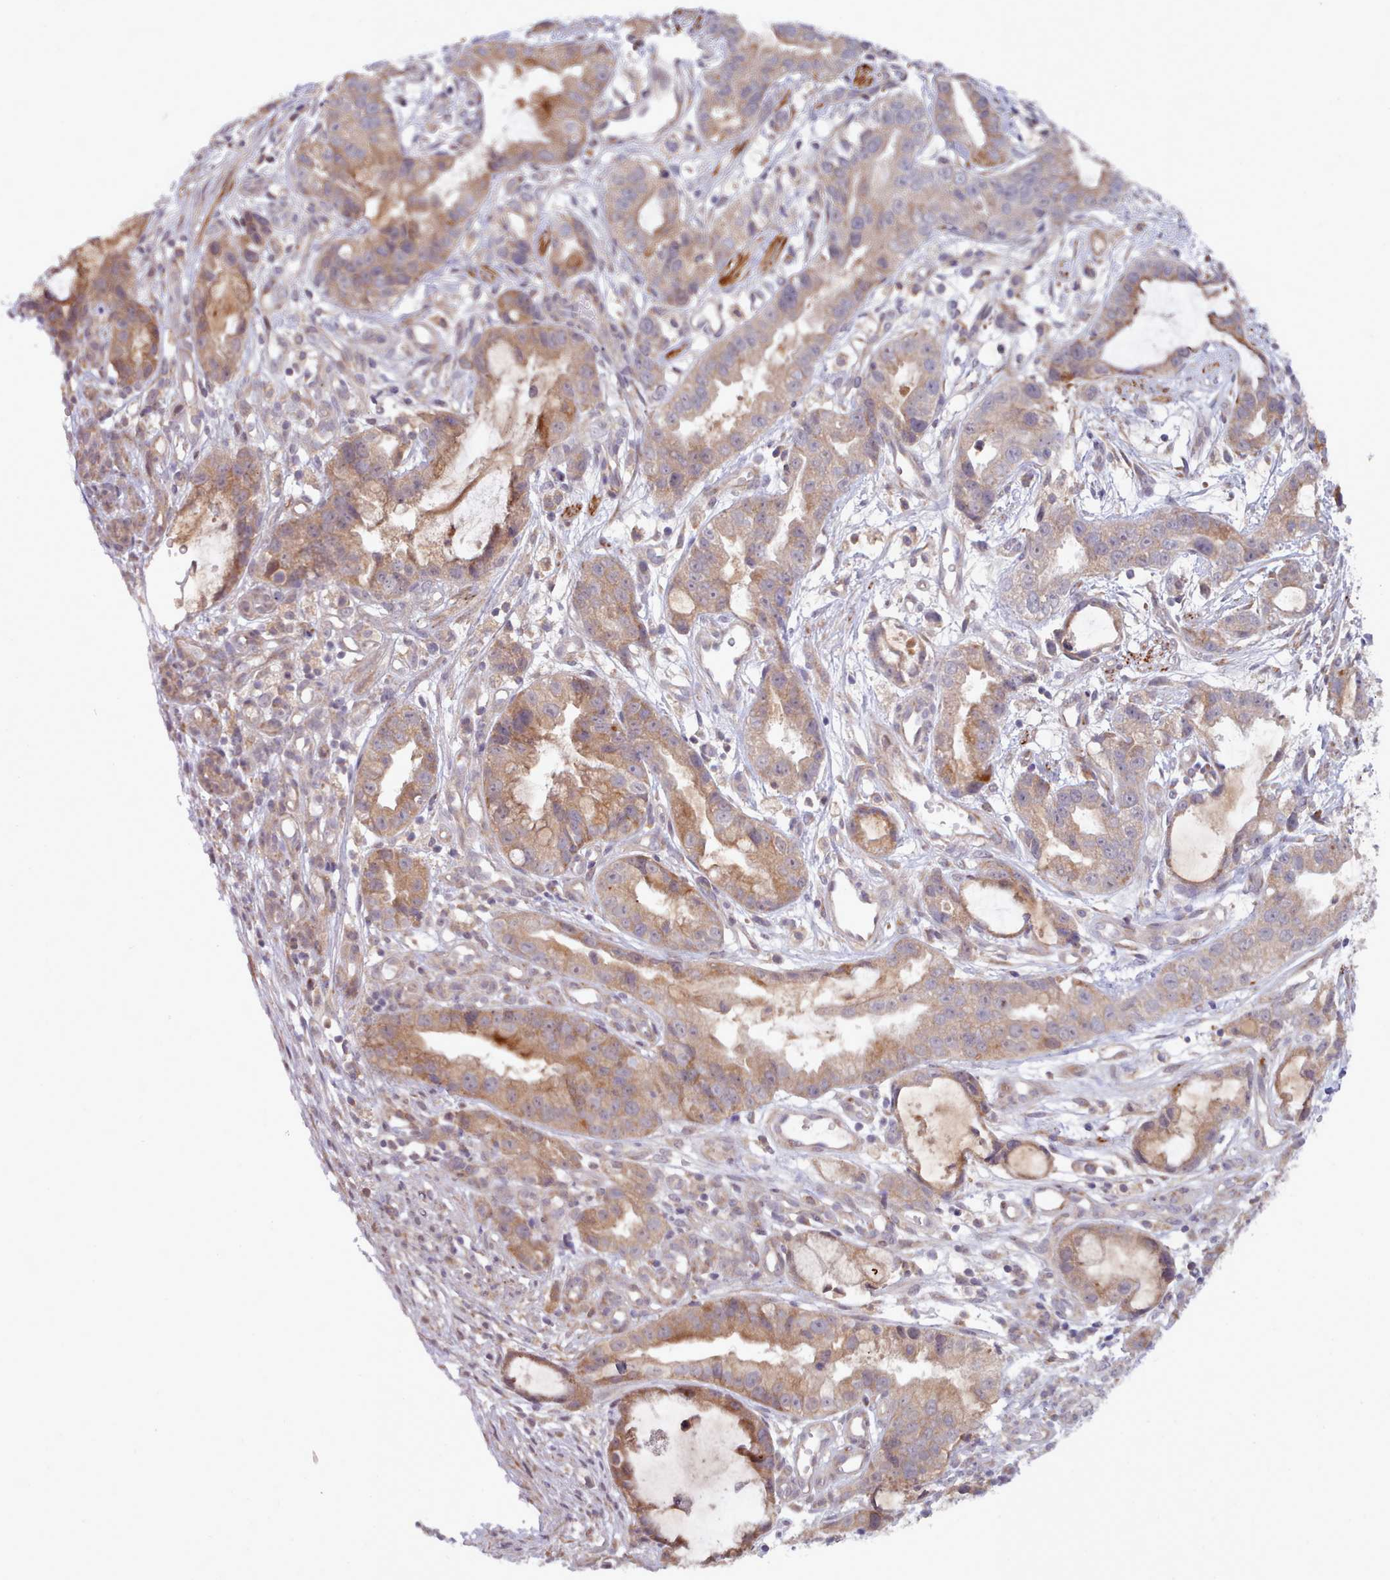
{"staining": {"intensity": "moderate", "quantity": ">75%", "location": "cytoplasmic/membranous"}, "tissue": "stomach cancer", "cell_type": "Tumor cells", "image_type": "cancer", "snomed": [{"axis": "morphology", "description": "Adenocarcinoma, NOS"}, {"axis": "topography", "description": "Stomach"}], "caption": "Protein staining shows moderate cytoplasmic/membranous expression in approximately >75% of tumor cells in stomach cancer.", "gene": "TRIM26", "patient": {"sex": "male", "age": 55}}